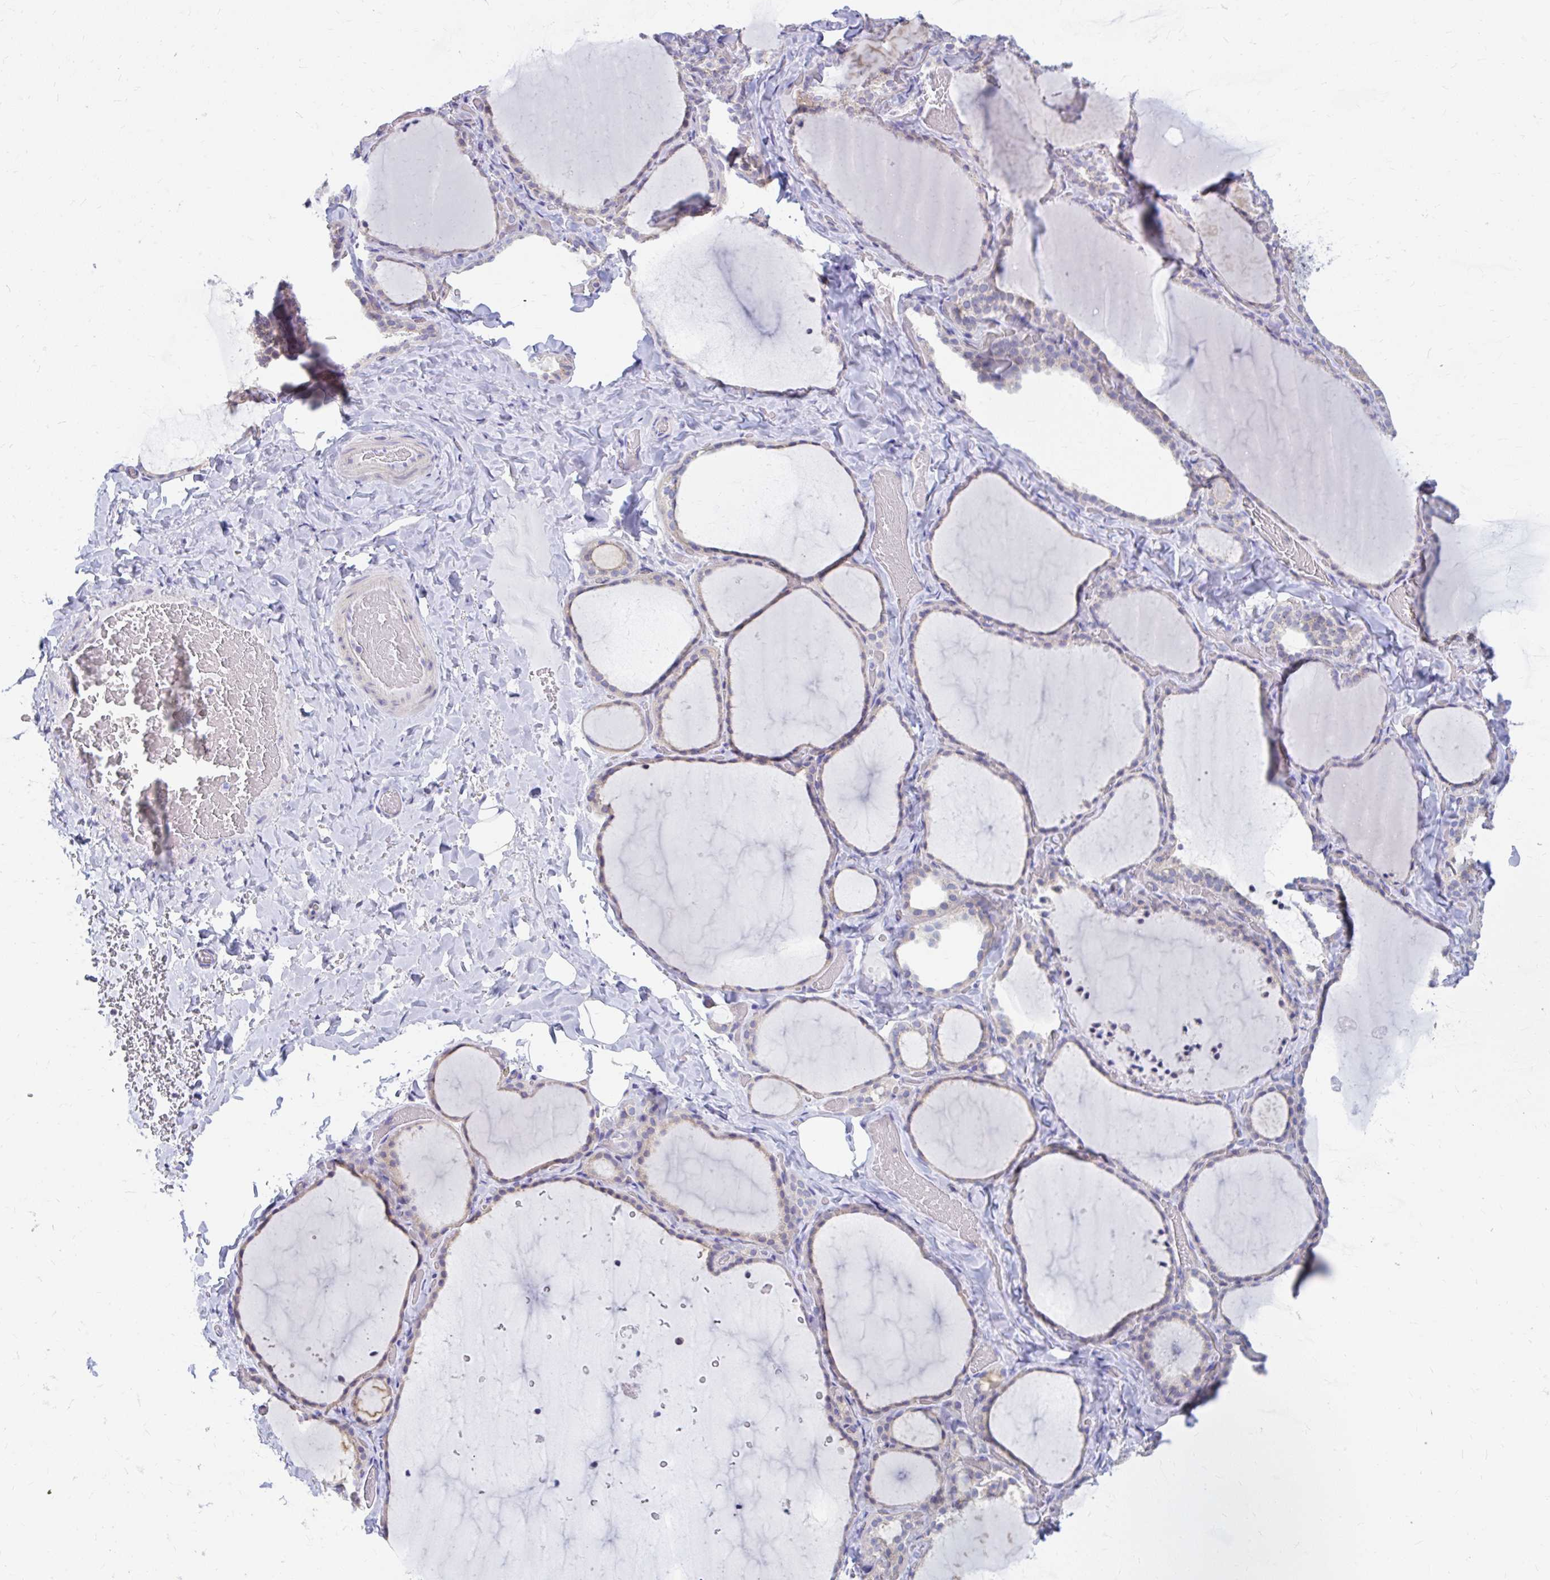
{"staining": {"intensity": "weak", "quantity": "<25%", "location": "cytoplasmic/membranous"}, "tissue": "thyroid gland", "cell_type": "Glandular cells", "image_type": "normal", "snomed": [{"axis": "morphology", "description": "Normal tissue, NOS"}, {"axis": "topography", "description": "Thyroid gland"}], "caption": "This is a histopathology image of immunohistochemistry (IHC) staining of unremarkable thyroid gland, which shows no positivity in glandular cells.", "gene": "RADIL", "patient": {"sex": "female", "age": 22}}